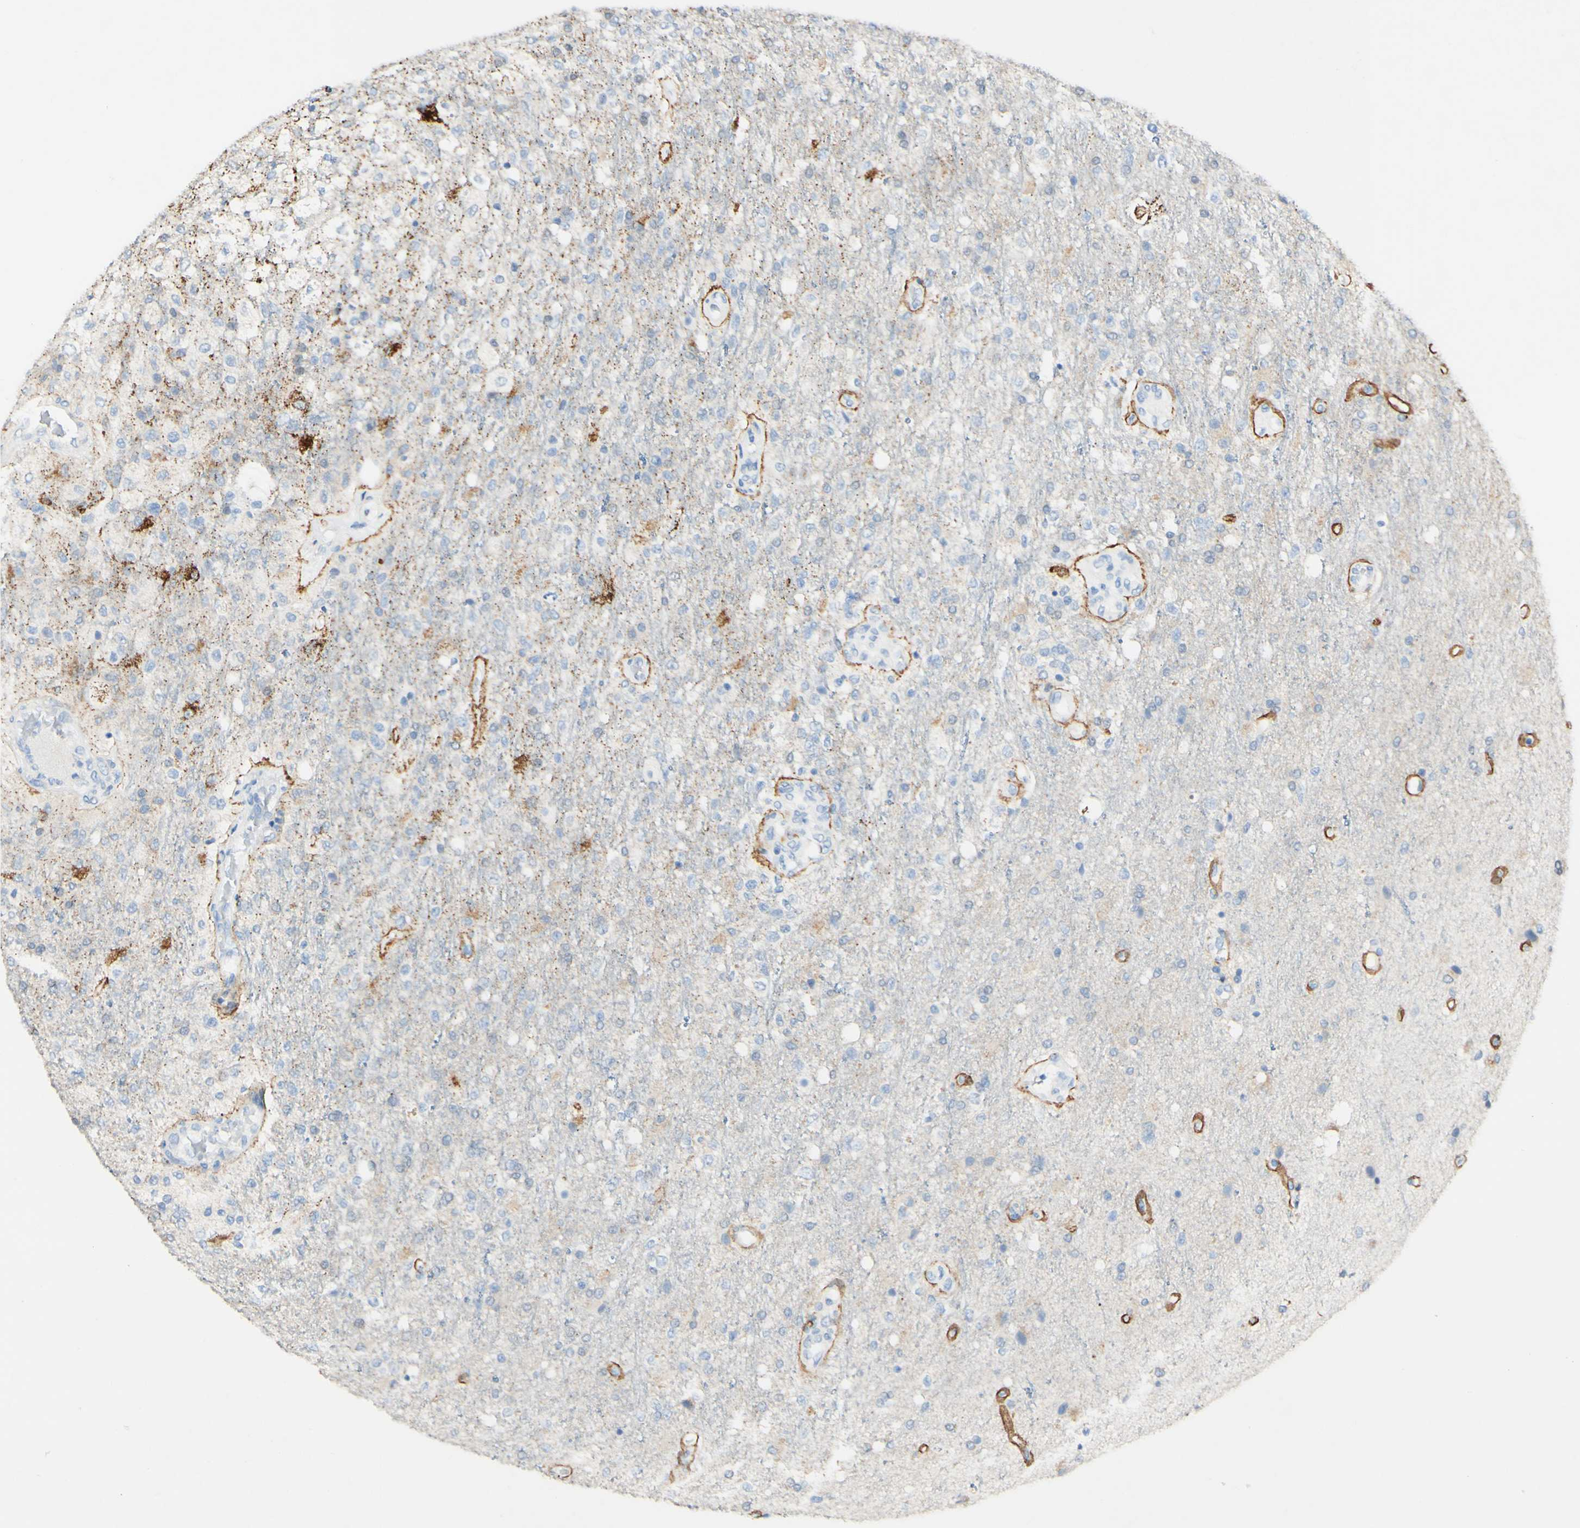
{"staining": {"intensity": "negative", "quantity": "none", "location": "none"}, "tissue": "glioma", "cell_type": "Tumor cells", "image_type": "cancer", "snomed": [{"axis": "morphology", "description": "Normal tissue, NOS"}, {"axis": "morphology", "description": "Glioma, malignant, High grade"}, {"axis": "topography", "description": "Cerebral cortex"}], "caption": "Human glioma stained for a protein using immunohistochemistry (IHC) reveals no staining in tumor cells.", "gene": "FGF4", "patient": {"sex": "male", "age": 77}}